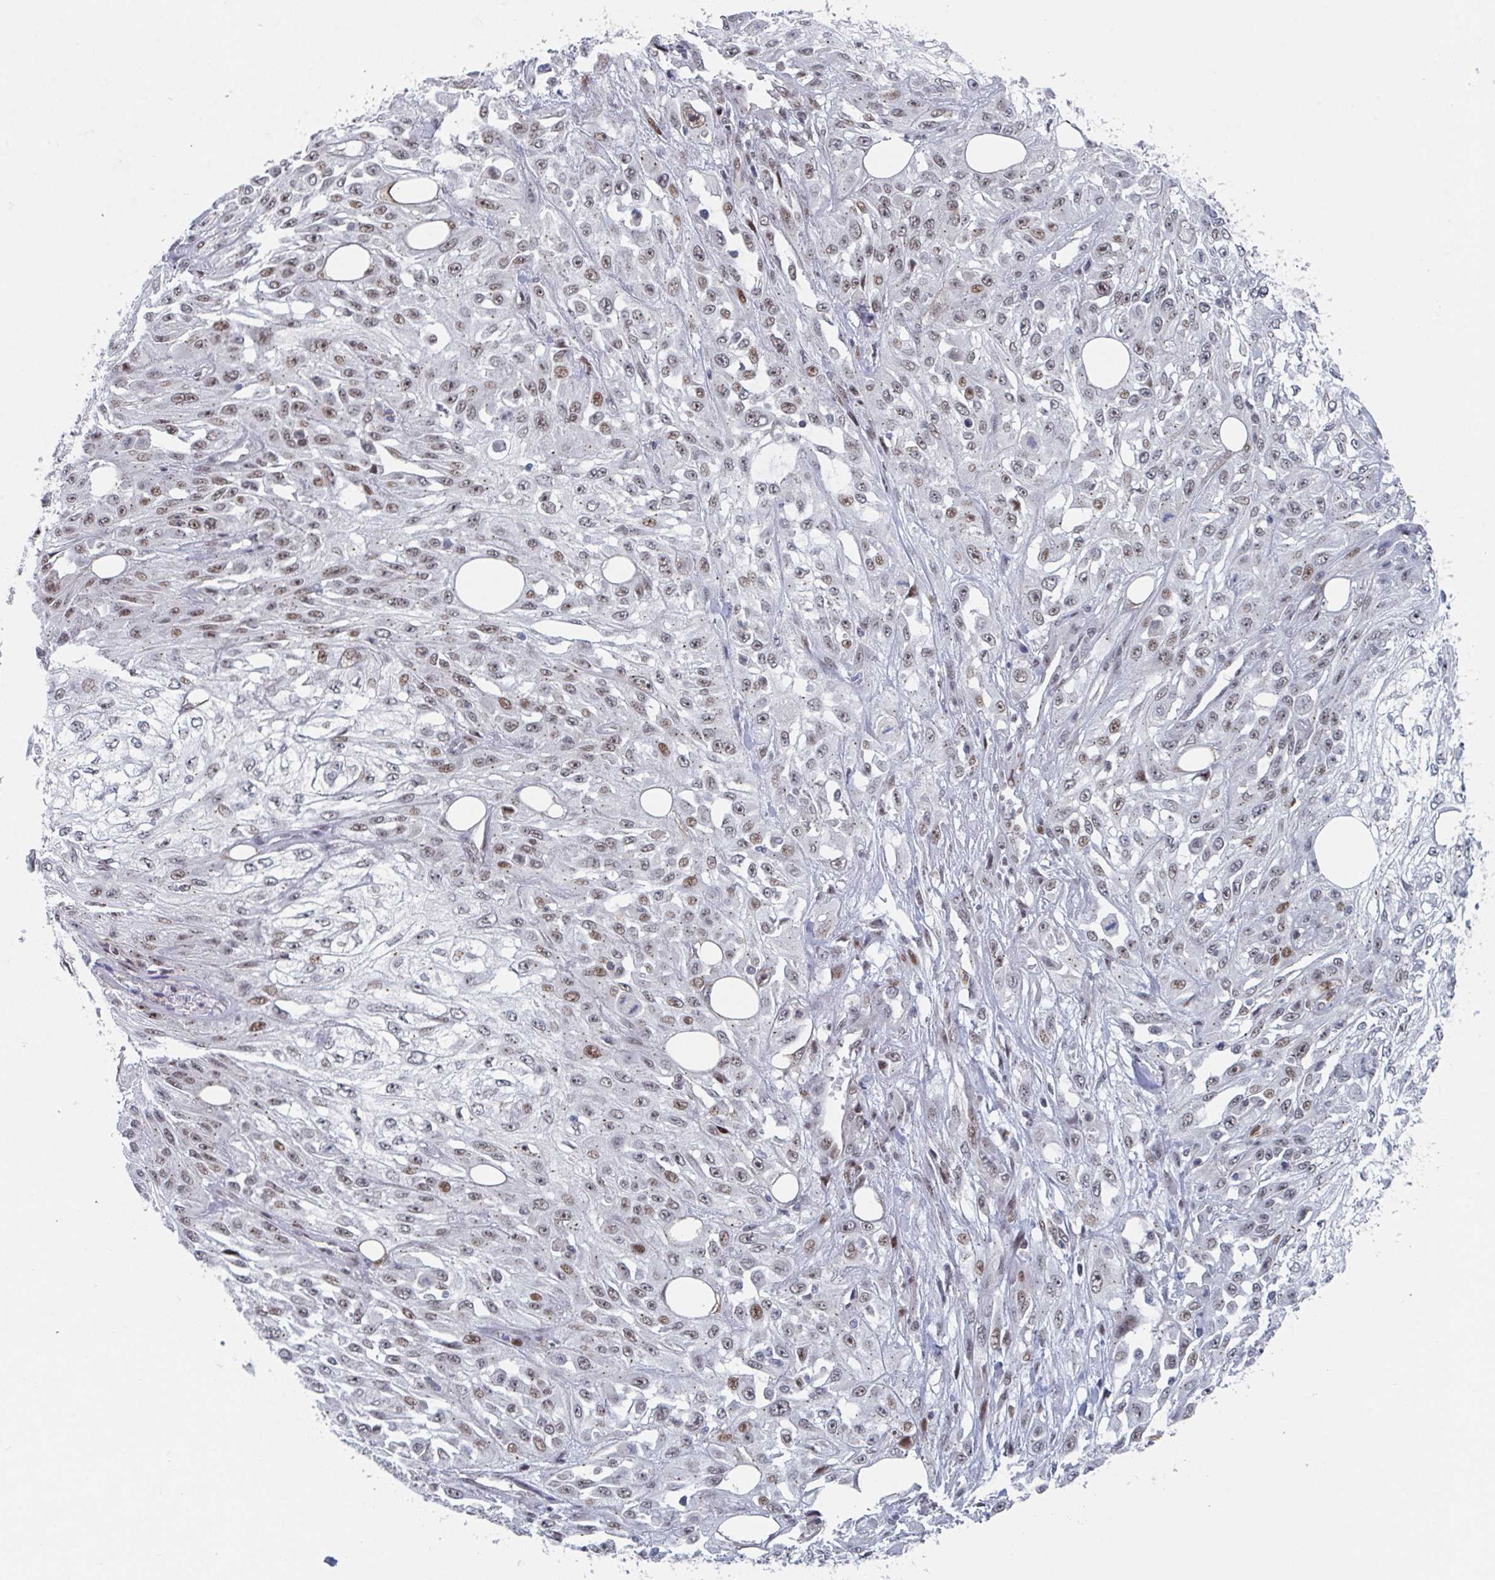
{"staining": {"intensity": "moderate", "quantity": "25%-75%", "location": "nuclear"}, "tissue": "skin cancer", "cell_type": "Tumor cells", "image_type": "cancer", "snomed": [{"axis": "morphology", "description": "Squamous cell carcinoma, NOS"}, {"axis": "morphology", "description": "Squamous cell carcinoma, metastatic, NOS"}, {"axis": "topography", "description": "Skin"}, {"axis": "topography", "description": "Lymph node"}], "caption": "Immunohistochemical staining of human metastatic squamous cell carcinoma (skin) demonstrates moderate nuclear protein staining in about 25%-75% of tumor cells.", "gene": "RNF212", "patient": {"sex": "male", "age": 75}}